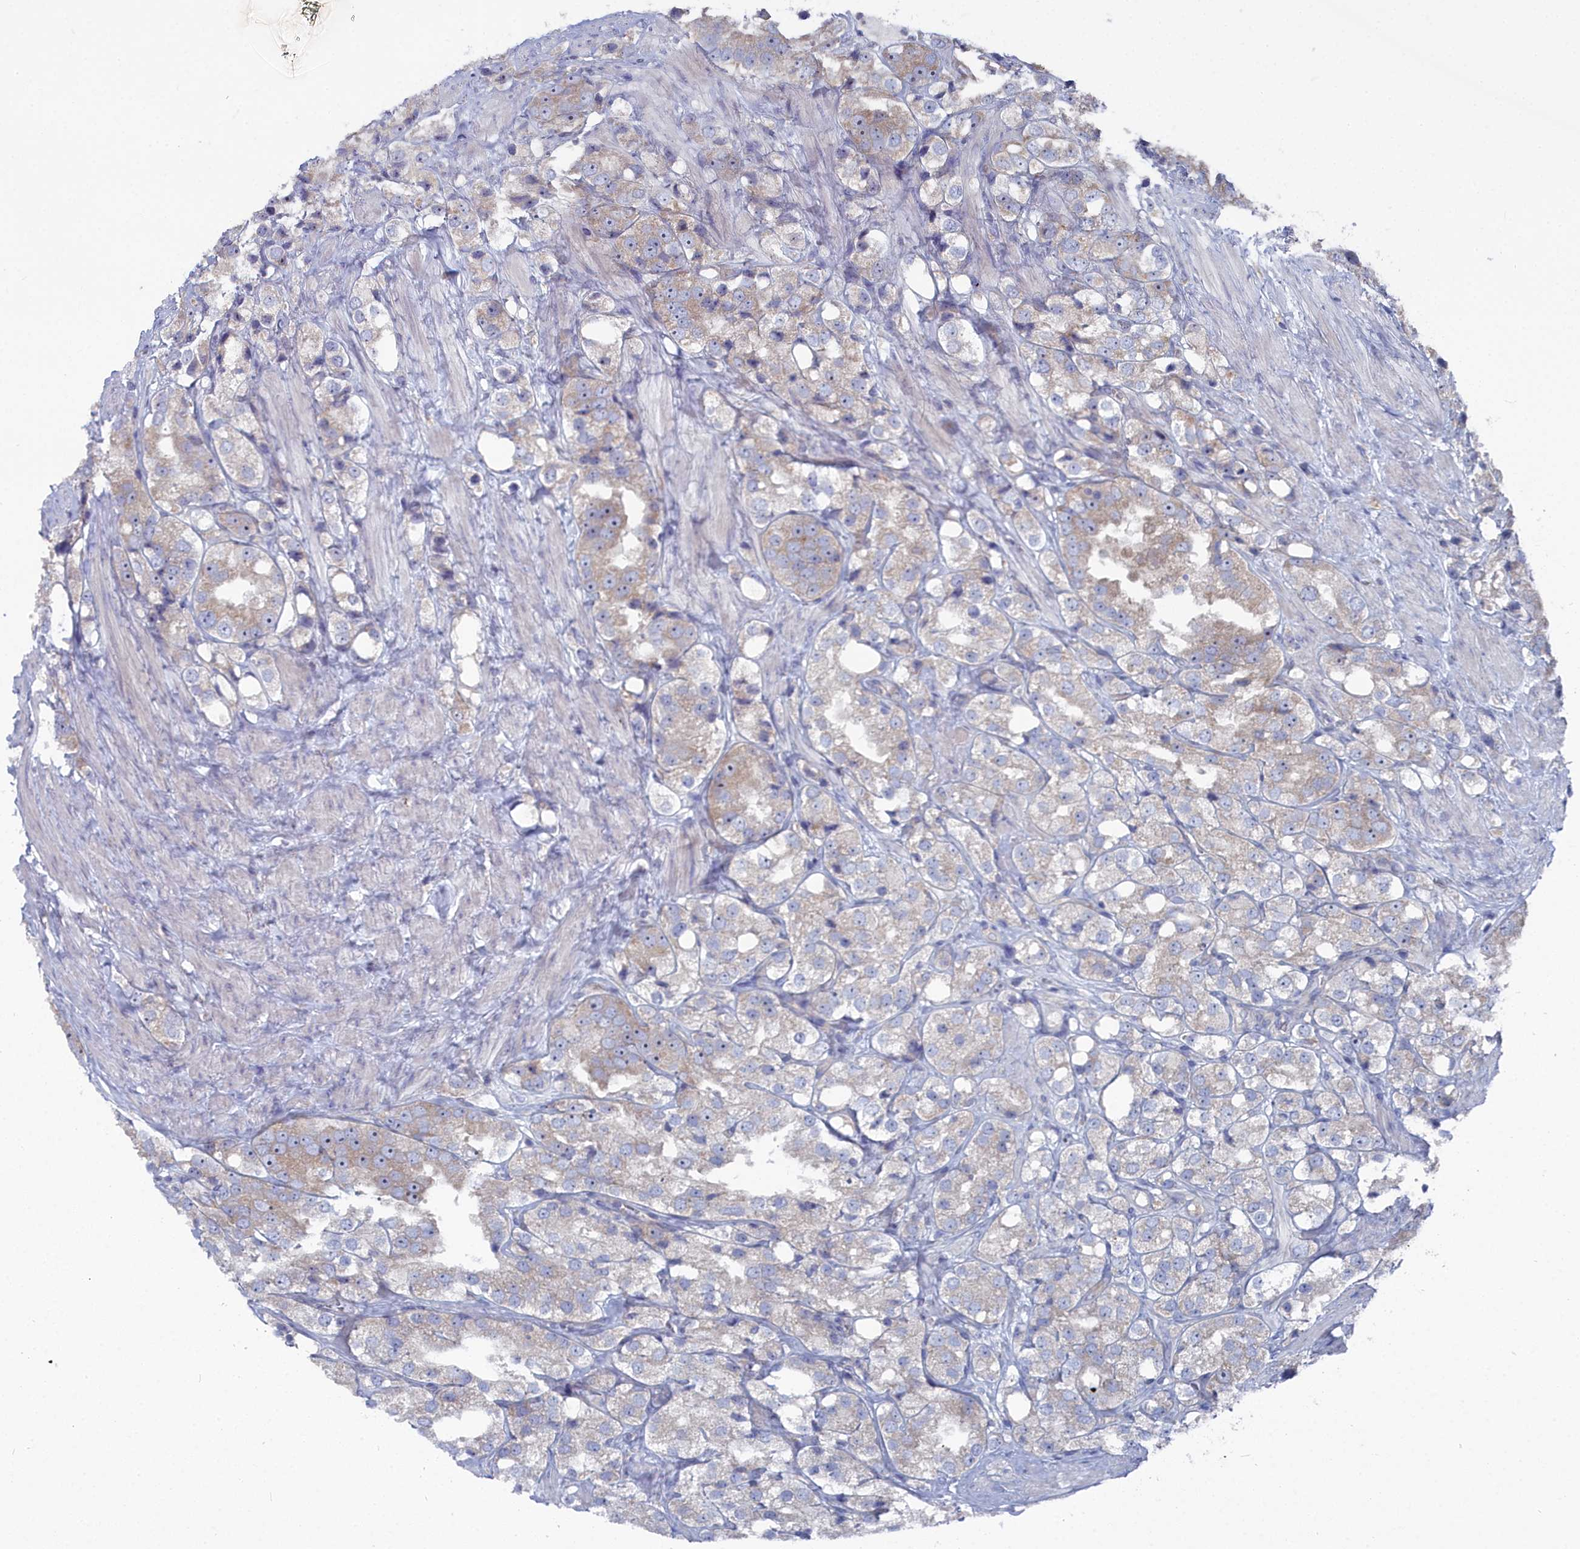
{"staining": {"intensity": "weak", "quantity": "<25%", "location": "cytoplasmic/membranous"}, "tissue": "prostate cancer", "cell_type": "Tumor cells", "image_type": "cancer", "snomed": [{"axis": "morphology", "description": "Adenocarcinoma, NOS"}, {"axis": "topography", "description": "Prostate"}], "caption": "Immunohistochemistry (IHC) histopathology image of neoplastic tissue: prostate adenocarcinoma stained with DAB shows no significant protein expression in tumor cells.", "gene": "CCDC149", "patient": {"sex": "male", "age": 79}}